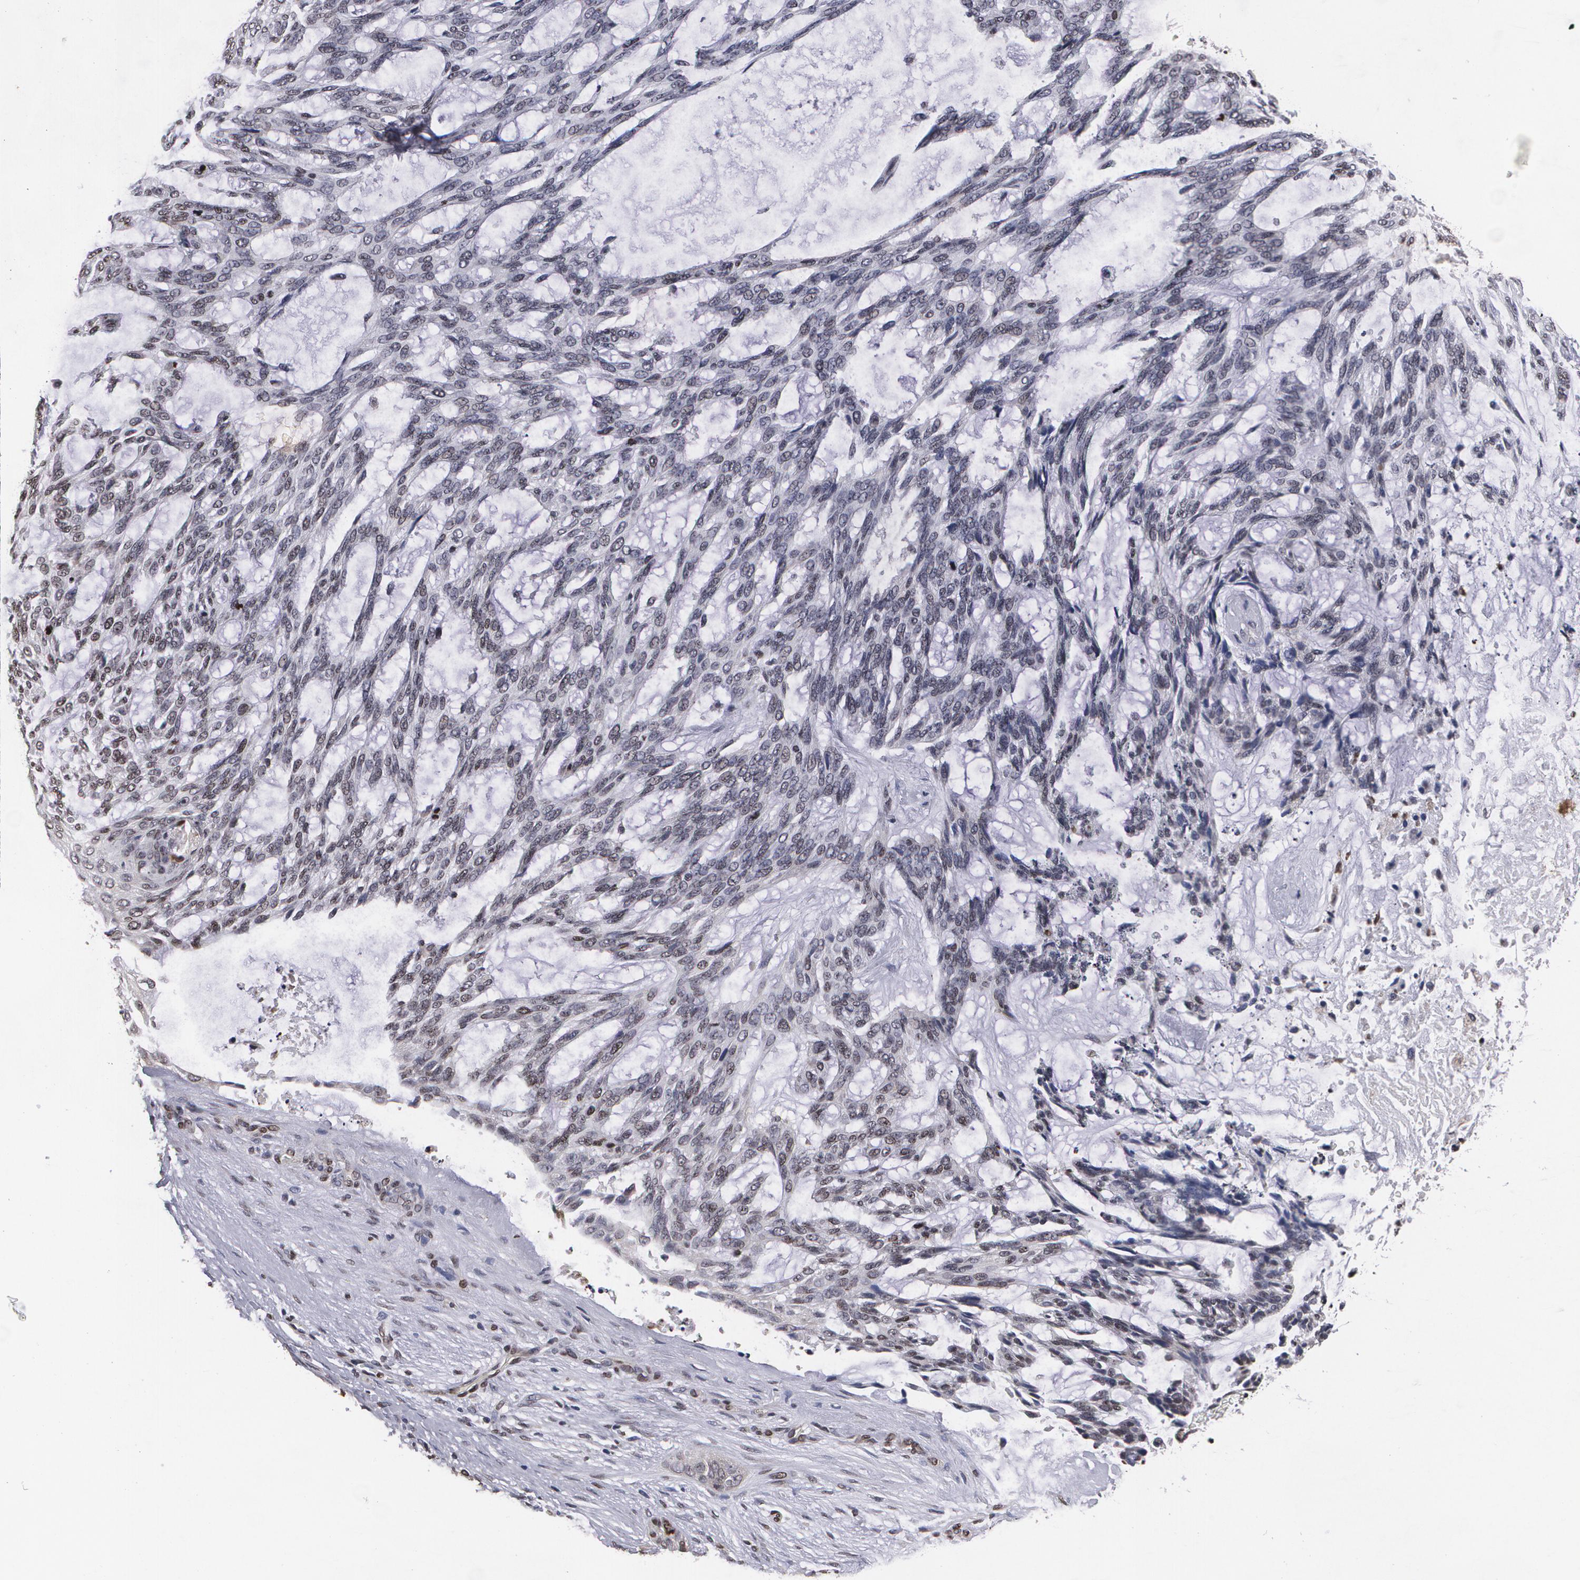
{"staining": {"intensity": "negative", "quantity": "none", "location": "none"}, "tissue": "skin cancer", "cell_type": "Tumor cells", "image_type": "cancer", "snomed": [{"axis": "morphology", "description": "Normal tissue, NOS"}, {"axis": "morphology", "description": "Basal cell carcinoma"}, {"axis": "topography", "description": "Skin"}], "caption": "Histopathology image shows no significant protein positivity in tumor cells of basal cell carcinoma (skin).", "gene": "MVP", "patient": {"sex": "female", "age": 71}}